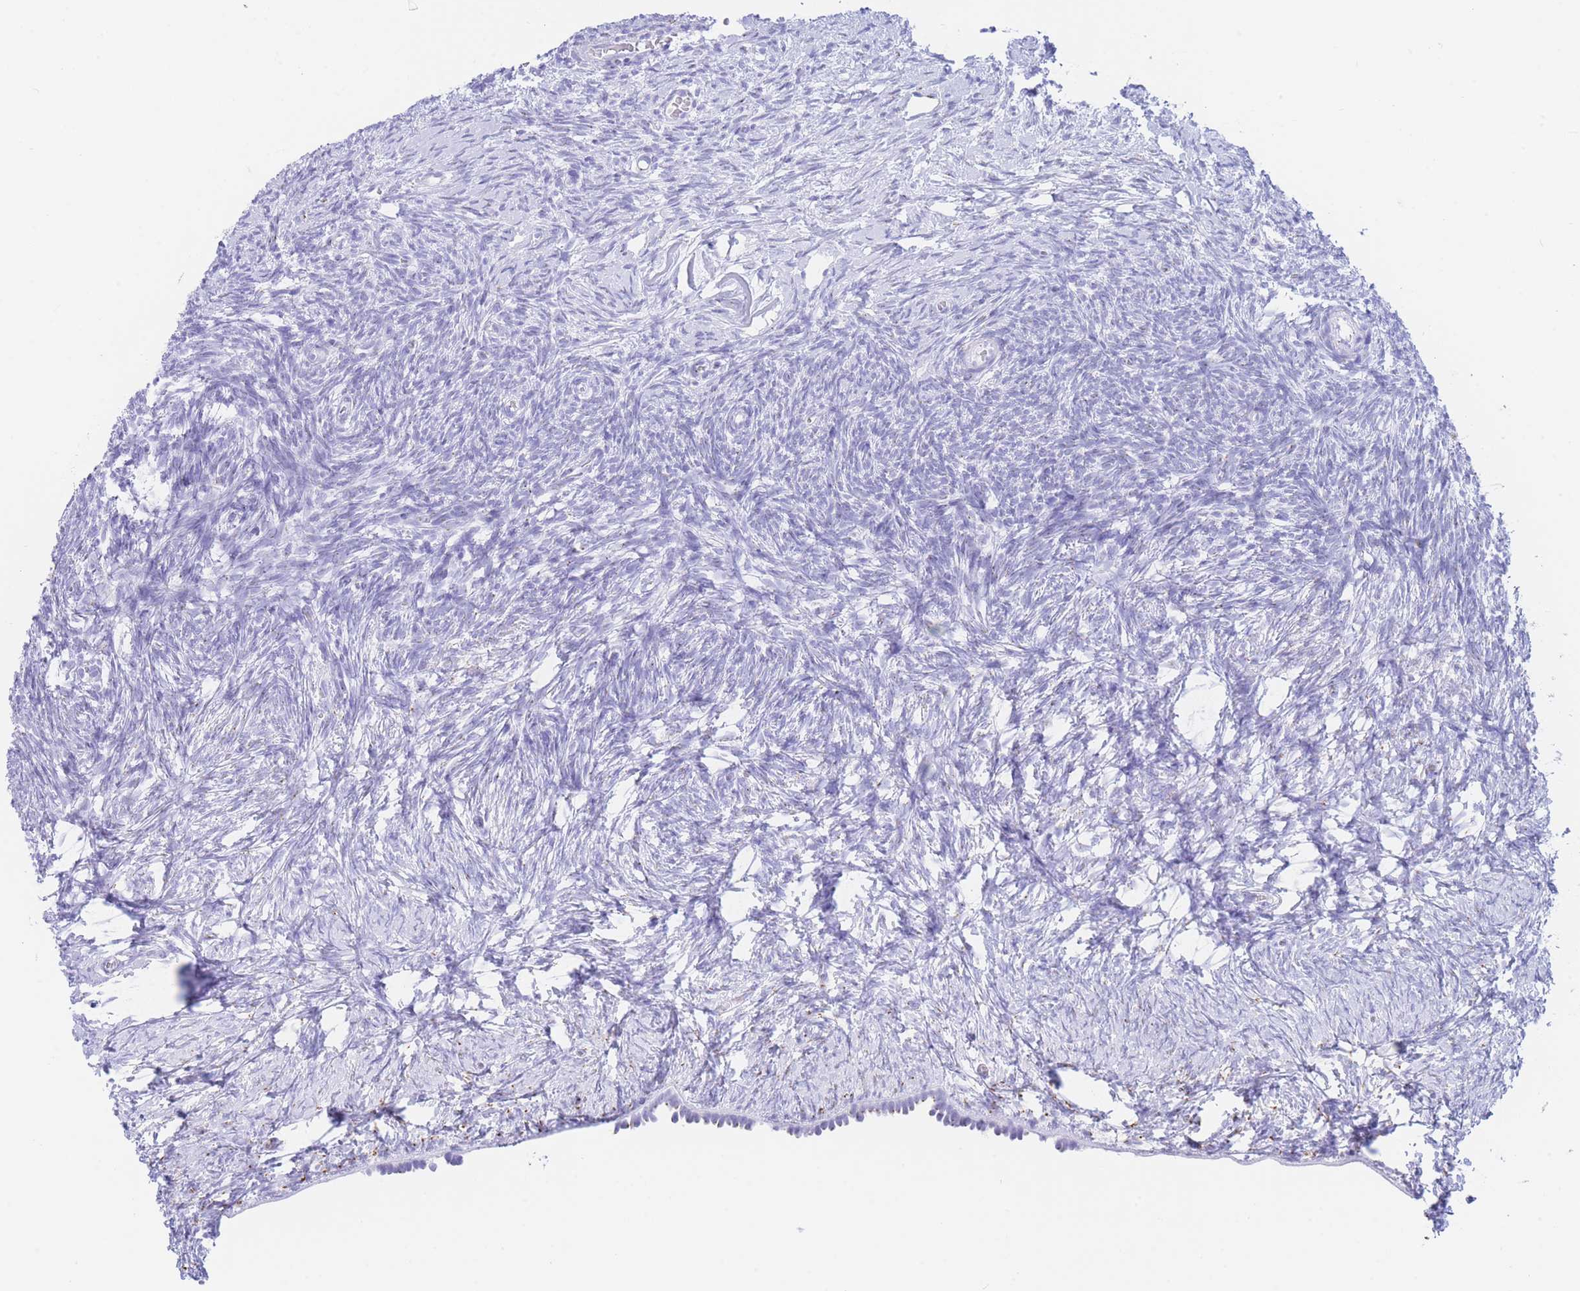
{"staining": {"intensity": "negative", "quantity": "none", "location": "none"}, "tissue": "ovary", "cell_type": "Ovarian stroma cells", "image_type": "normal", "snomed": [{"axis": "morphology", "description": "Normal tissue, NOS"}, {"axis": "topography", "description": "Ovary"}], "caption": "Immunohistochemical staining of benign human ovary reveals no significant expression in ovarian stroma cells. Brightfield microscopy of immunohistochemistry stained with DAB (brown) and hematoxylin (blue), captured at high magnification.", "gene": "FAM3C", "patient": {"sex": "female", "age": 39}}